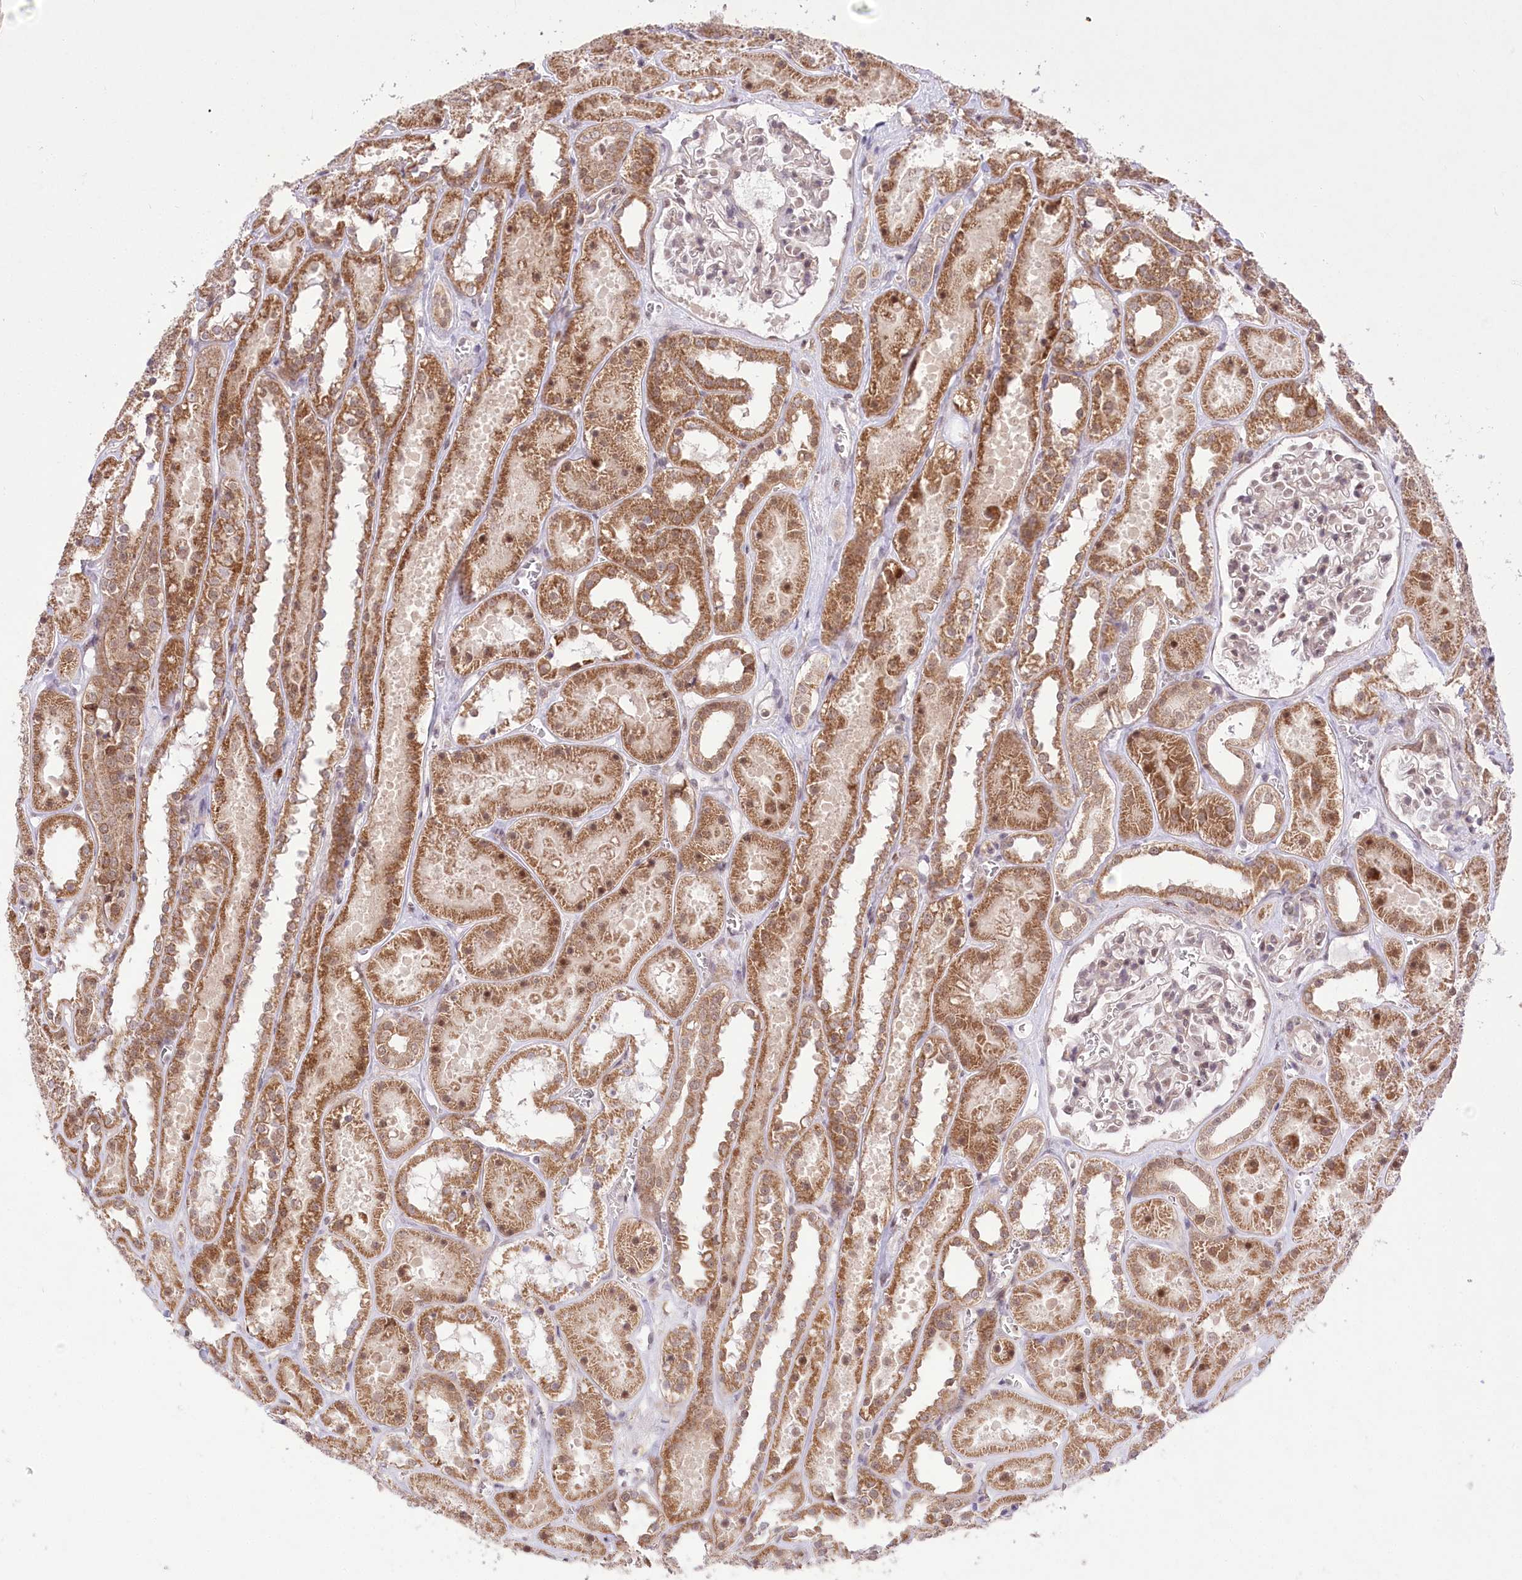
{"staining": {"intensity": "moderate", "quantity": "25%-75%", "location": "nuclear"}, "tissue": "kidney", "cell_type": "Cells in glomeruli", "image_type": "normal", "snomed": [{"axis": "morphology", "description": "Normal tissue, NOS"}, {"axis": "topography", "description": "Kidney"}], "caption": "IHC photomicrograph of unremarkable human kidney stained for a protein (brown), which exhibits medium levels of moderate nuclear positivity in approximately 25%-75% of cells in glomeruli.", "gene": "ZMAT2", "patient": {"sex": "female", "age": 41}}